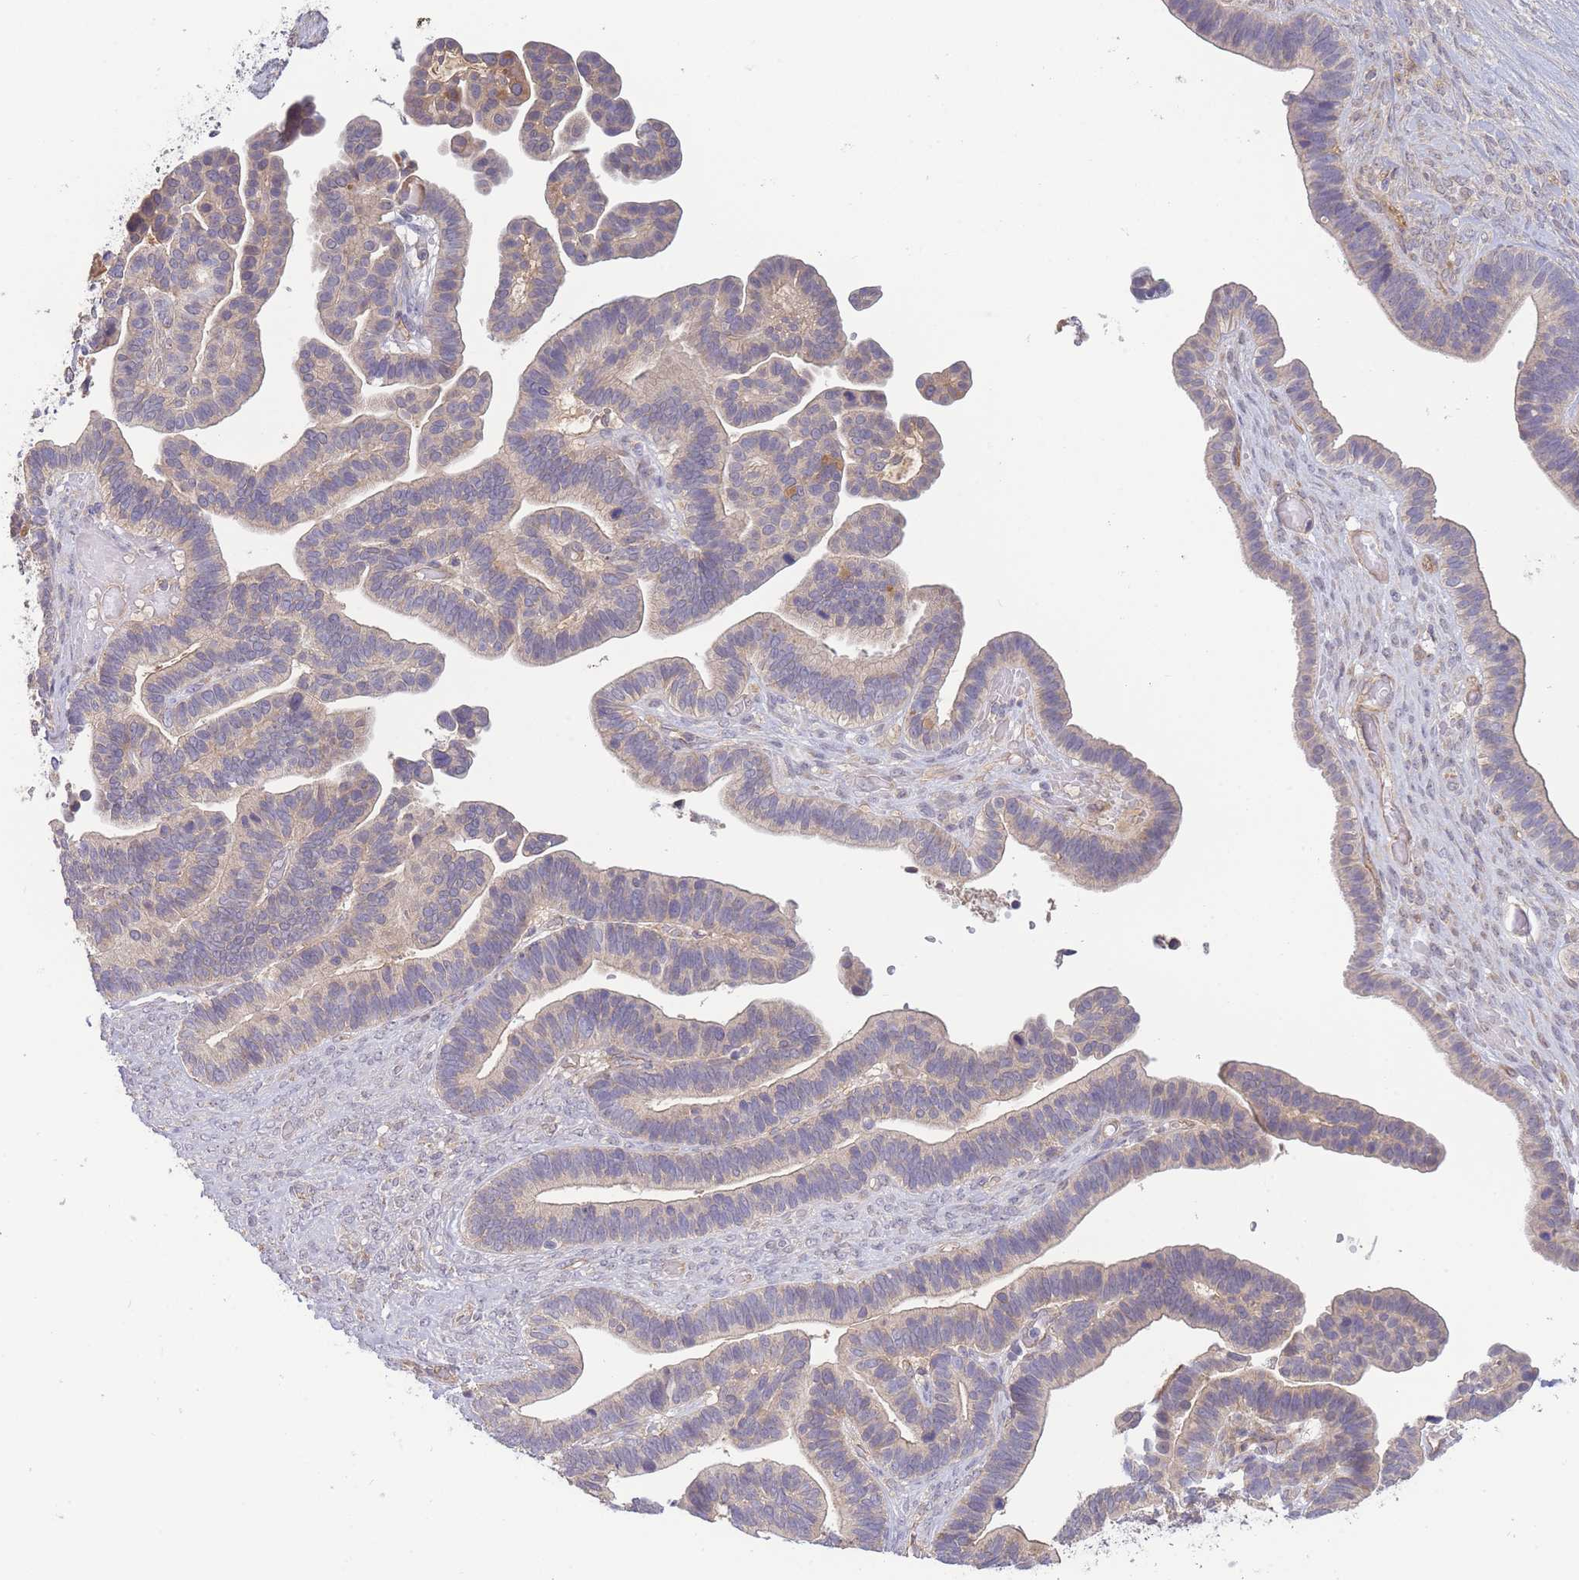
{"staining": {"intensity": "negative", "quantity": "none", "location": "none"}, "tissue": "ovarian cancer", "cell_type": "Tumor cells", "image_type": "cancer", "snomed": [{"axis": "morphology", "description": "Cystadenocarcinoma, serous, NOS"}, {"axis": "topography", "description": "Ovary"}], "caption": "DAB immunohistochemical staining of ovarian cancer (serous cystadenocarcinoma) shows no significant expression in tumor cells.", "gene": "NDUFAF5", "patient": {"sex": "female", "age": 56}}